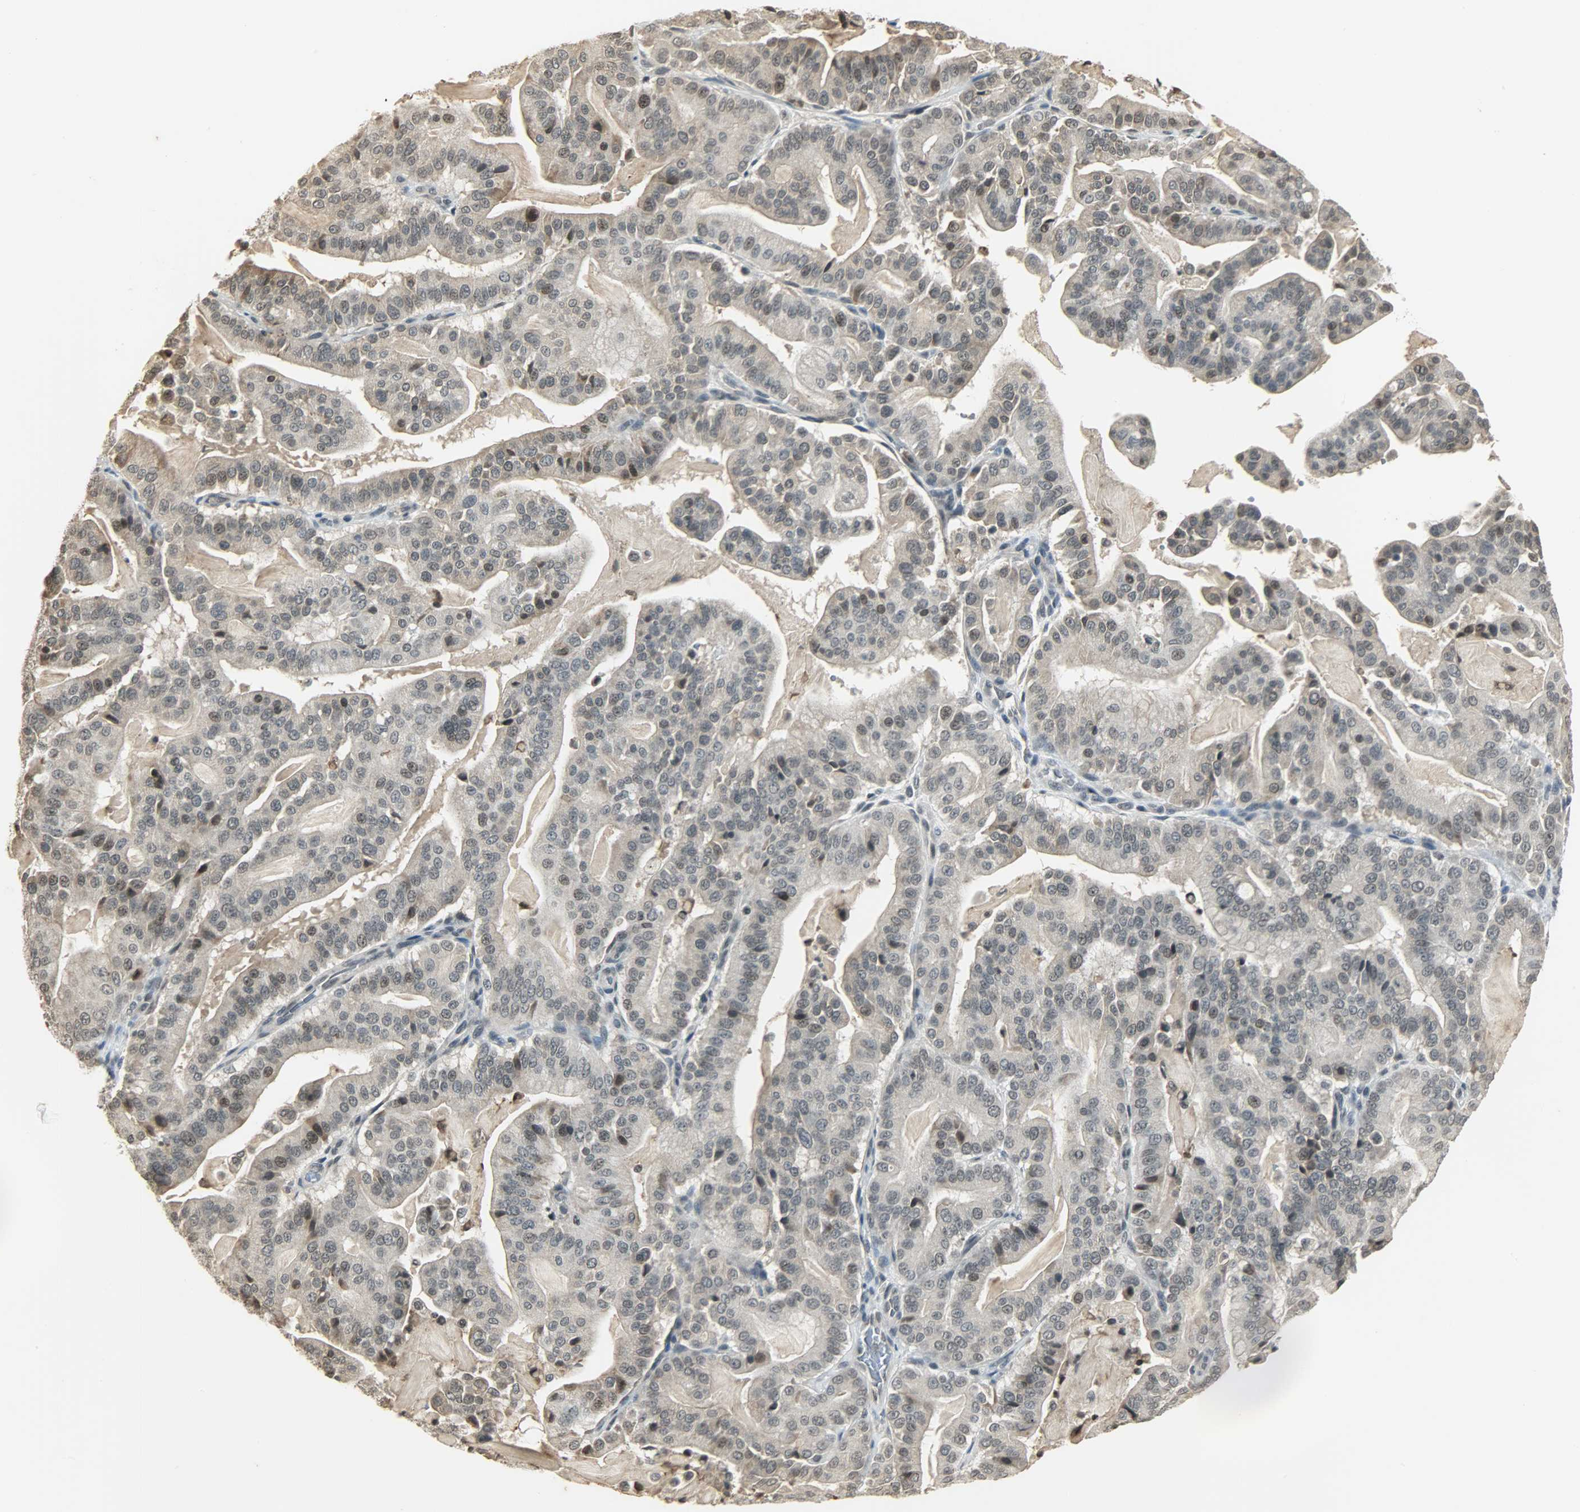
{"staining": {"intensity": "weak", "quantity": "<25%", "location": "nuclear"}, "tissue": "pancreatic cancer", "cell_type": "Tumor cells", "image_type": "cancer", "snomed": [{"axis": "morphology", "description": "Adenocarcinoma, NOS"}, {"axis": "topography", "description": "Pancreas"}], "caption": "Immunohistochemistry (IHC) histopathology image of human adenocarcinoma (pancreatic) stained for a protein (brown), which exhibits no expression in tumor cells.", "gene": "SMARCA5", "patient": {"sex": "male", "age": 63}}